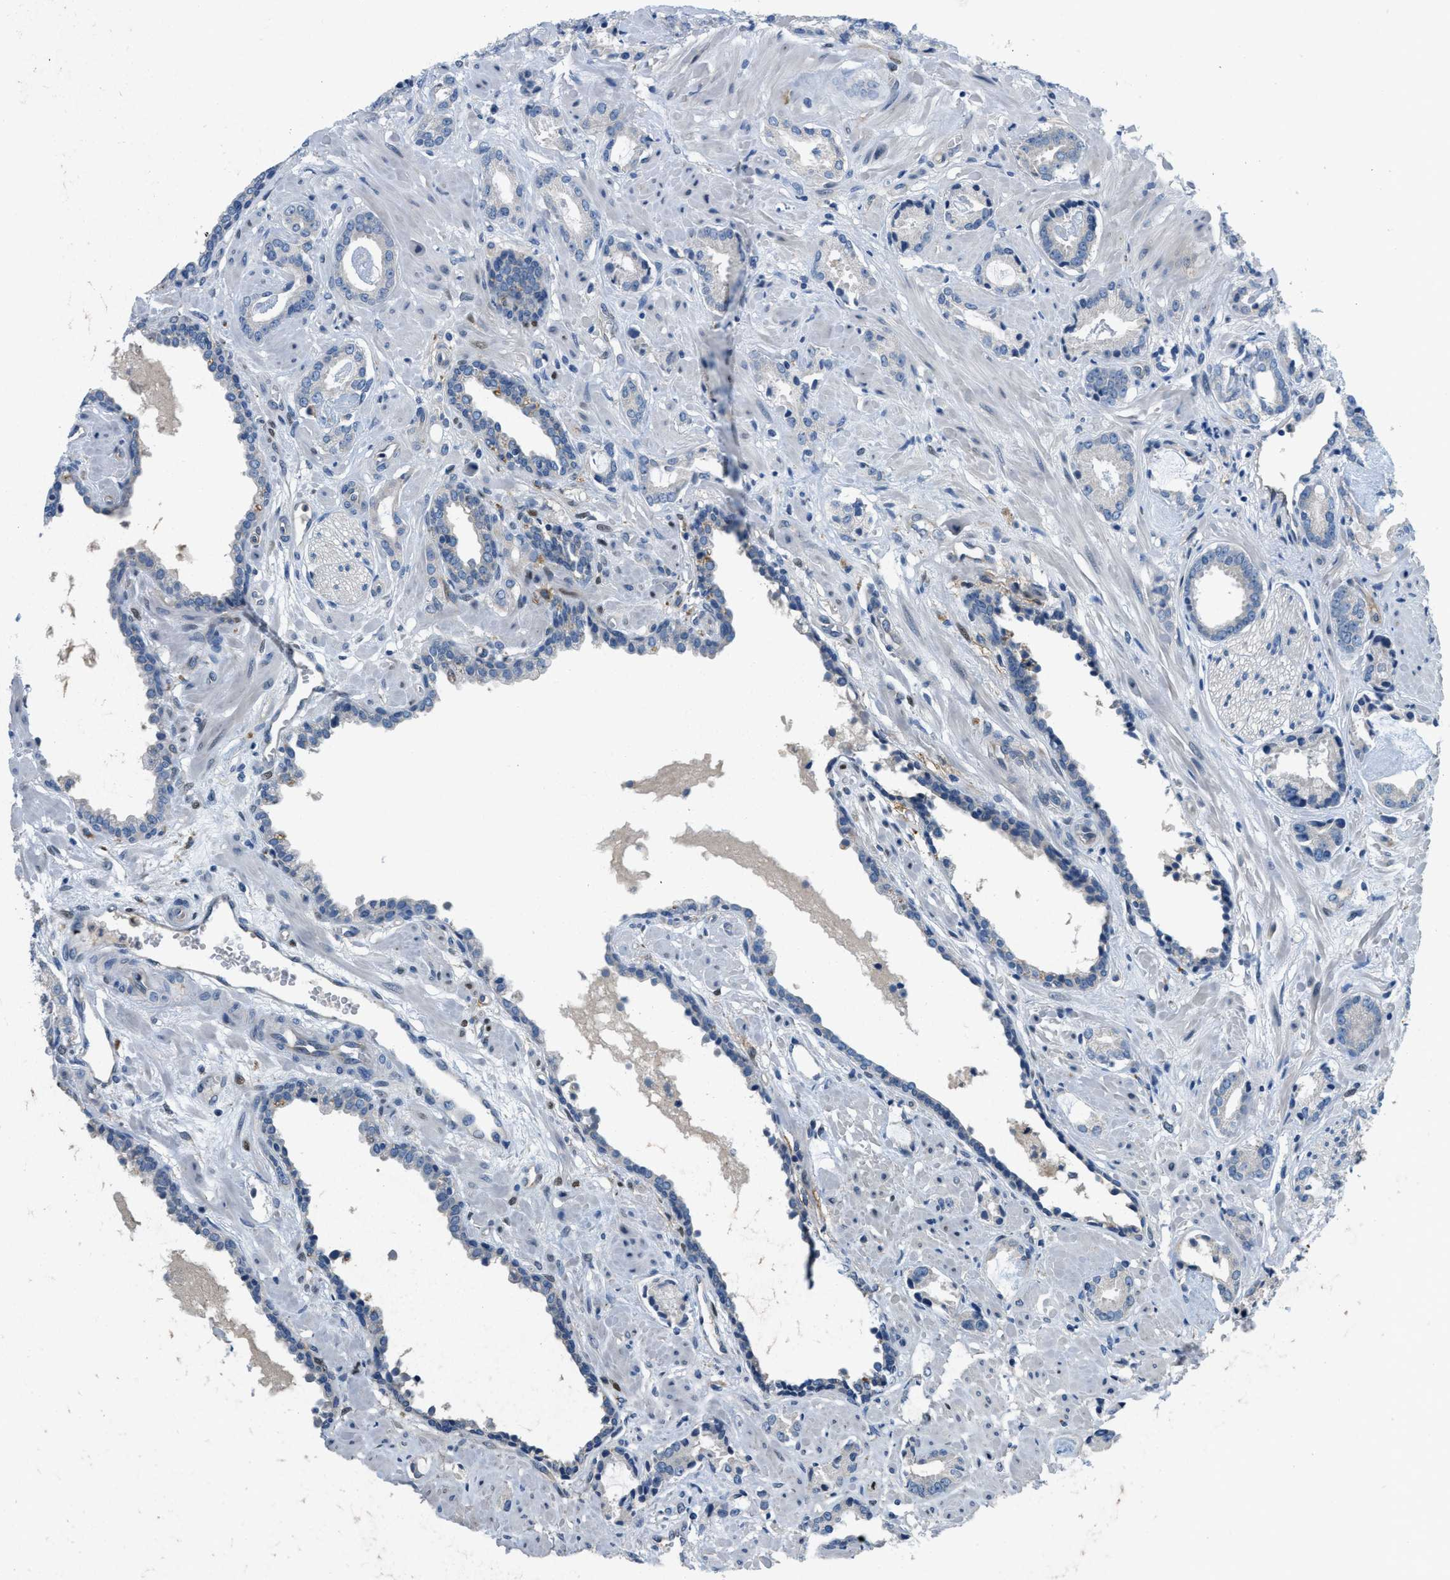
{"staining": {"intensity": "negative", "quantity": "none", "location": "none"}, "tissue": "prostate cancer", "cell_type": "Tumor cells", "image_type": "cancer", "snomed": [{"axis": "morphology", "description": "Adenocarcinoma, Low grade"}, {"axis": "topography", "description": "Prostate"}], "caption": "DAB (3,3'-diaminobenzidine) immunohistochemical staining of human prostate low-grade adenocarcinoma reveals no significant positivity in tumor cells.", "gene": "PGR", "patient": {"sex": "male", "age": 53}}